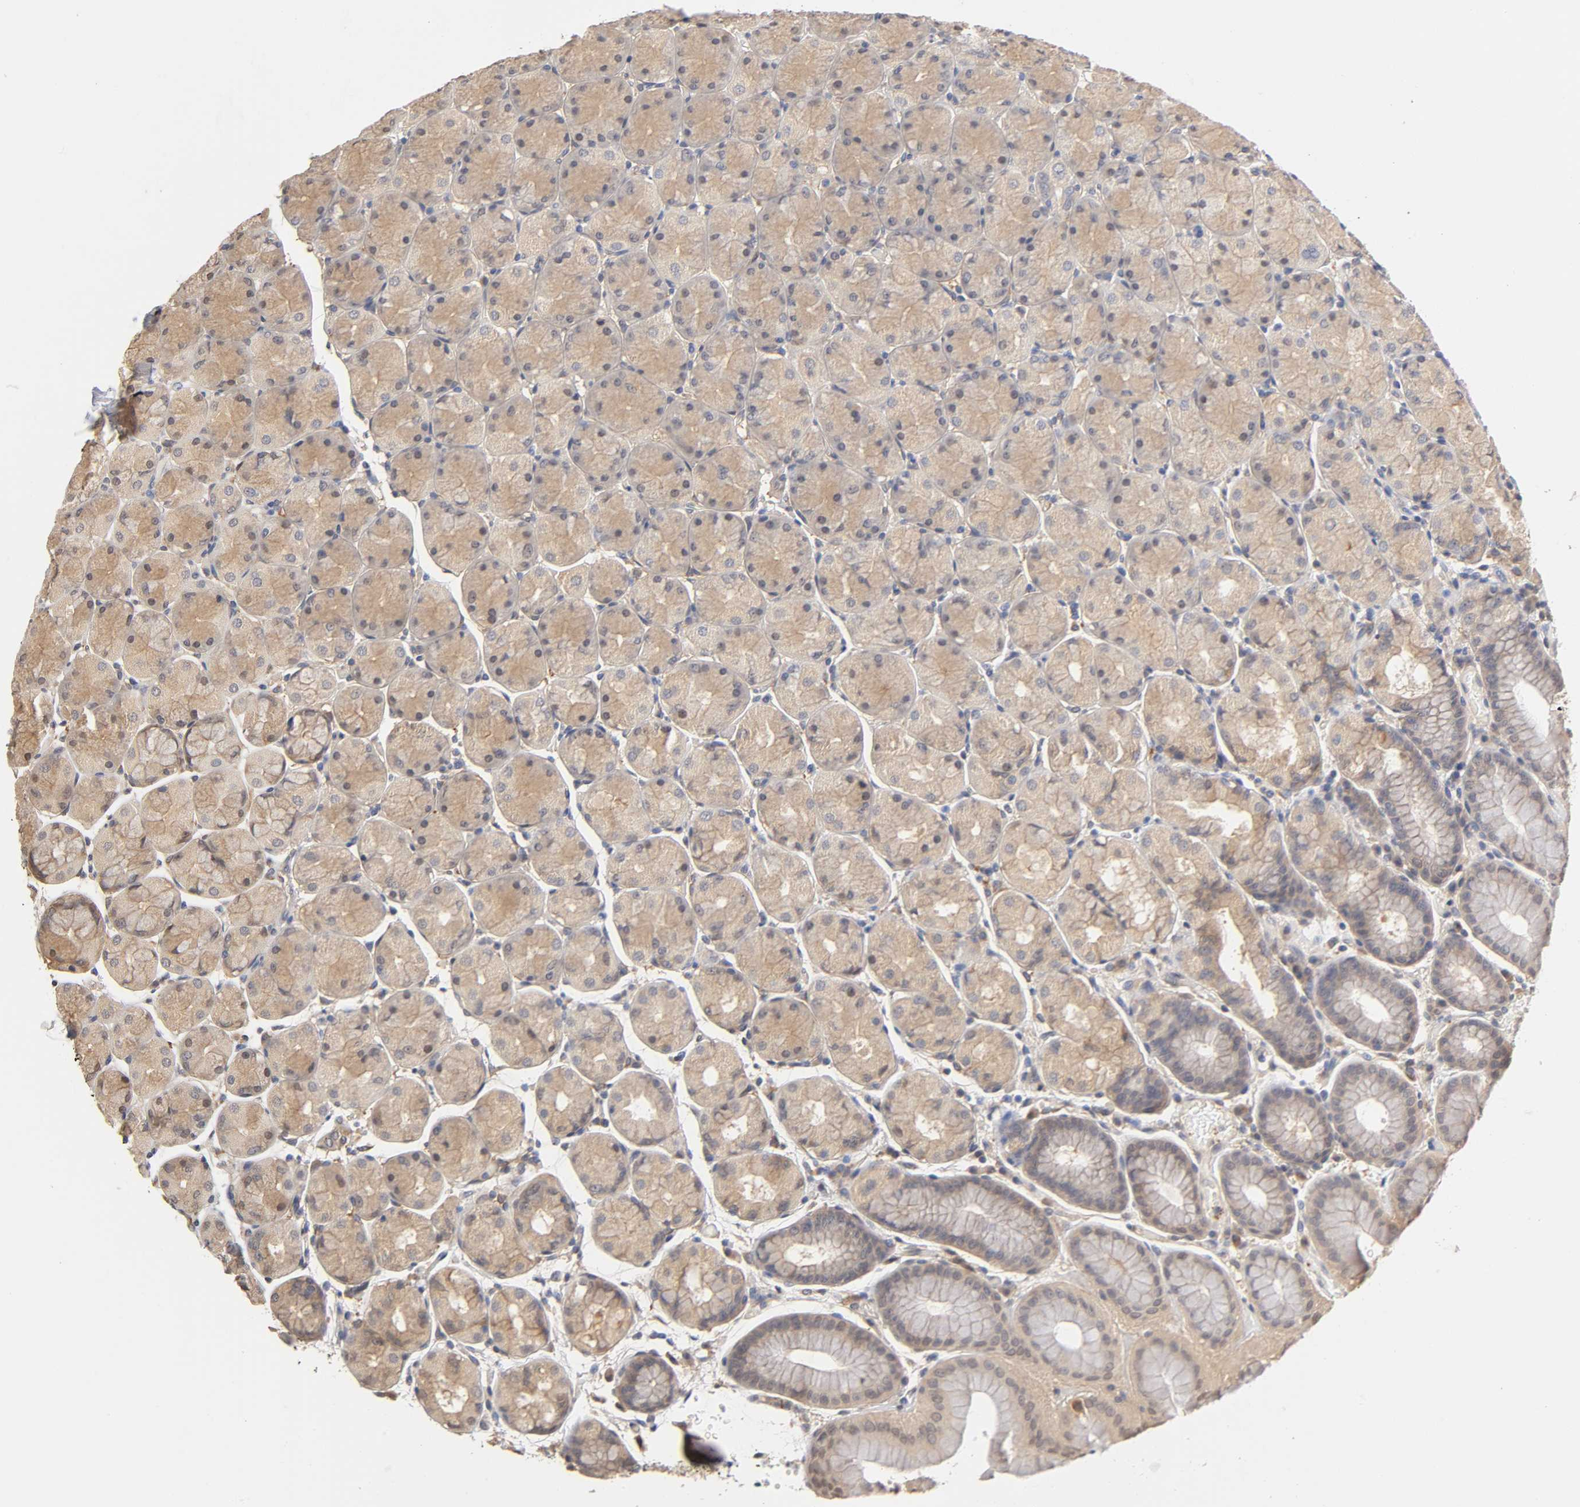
{"staining": {"intensity": "weak", "quantity": ">75%", "location": "cytoplasmic/membranous"}, "tissue": "stomach", "cell_type": "Glandular cells", "image_type": "normal", "snomed": [{"axis": "morphology", "description": "Normal tissue, NOS"}, {"axis": "topography", "description": "Stomach, upper"}, {"axis": "topography", "description": "Stomach"}], "caption": "Protein expression by IHC exhibits weak cytoplasmic/membranous positivity in approximately >75% of glandular cells in benign stomach. The staining was performed using DAB, with brown indicating positive protein expression. Nuclei are stained blue with hematoxylin.", "gene": "PDE5A", "patient": {"sex": "male", "age": 76}}